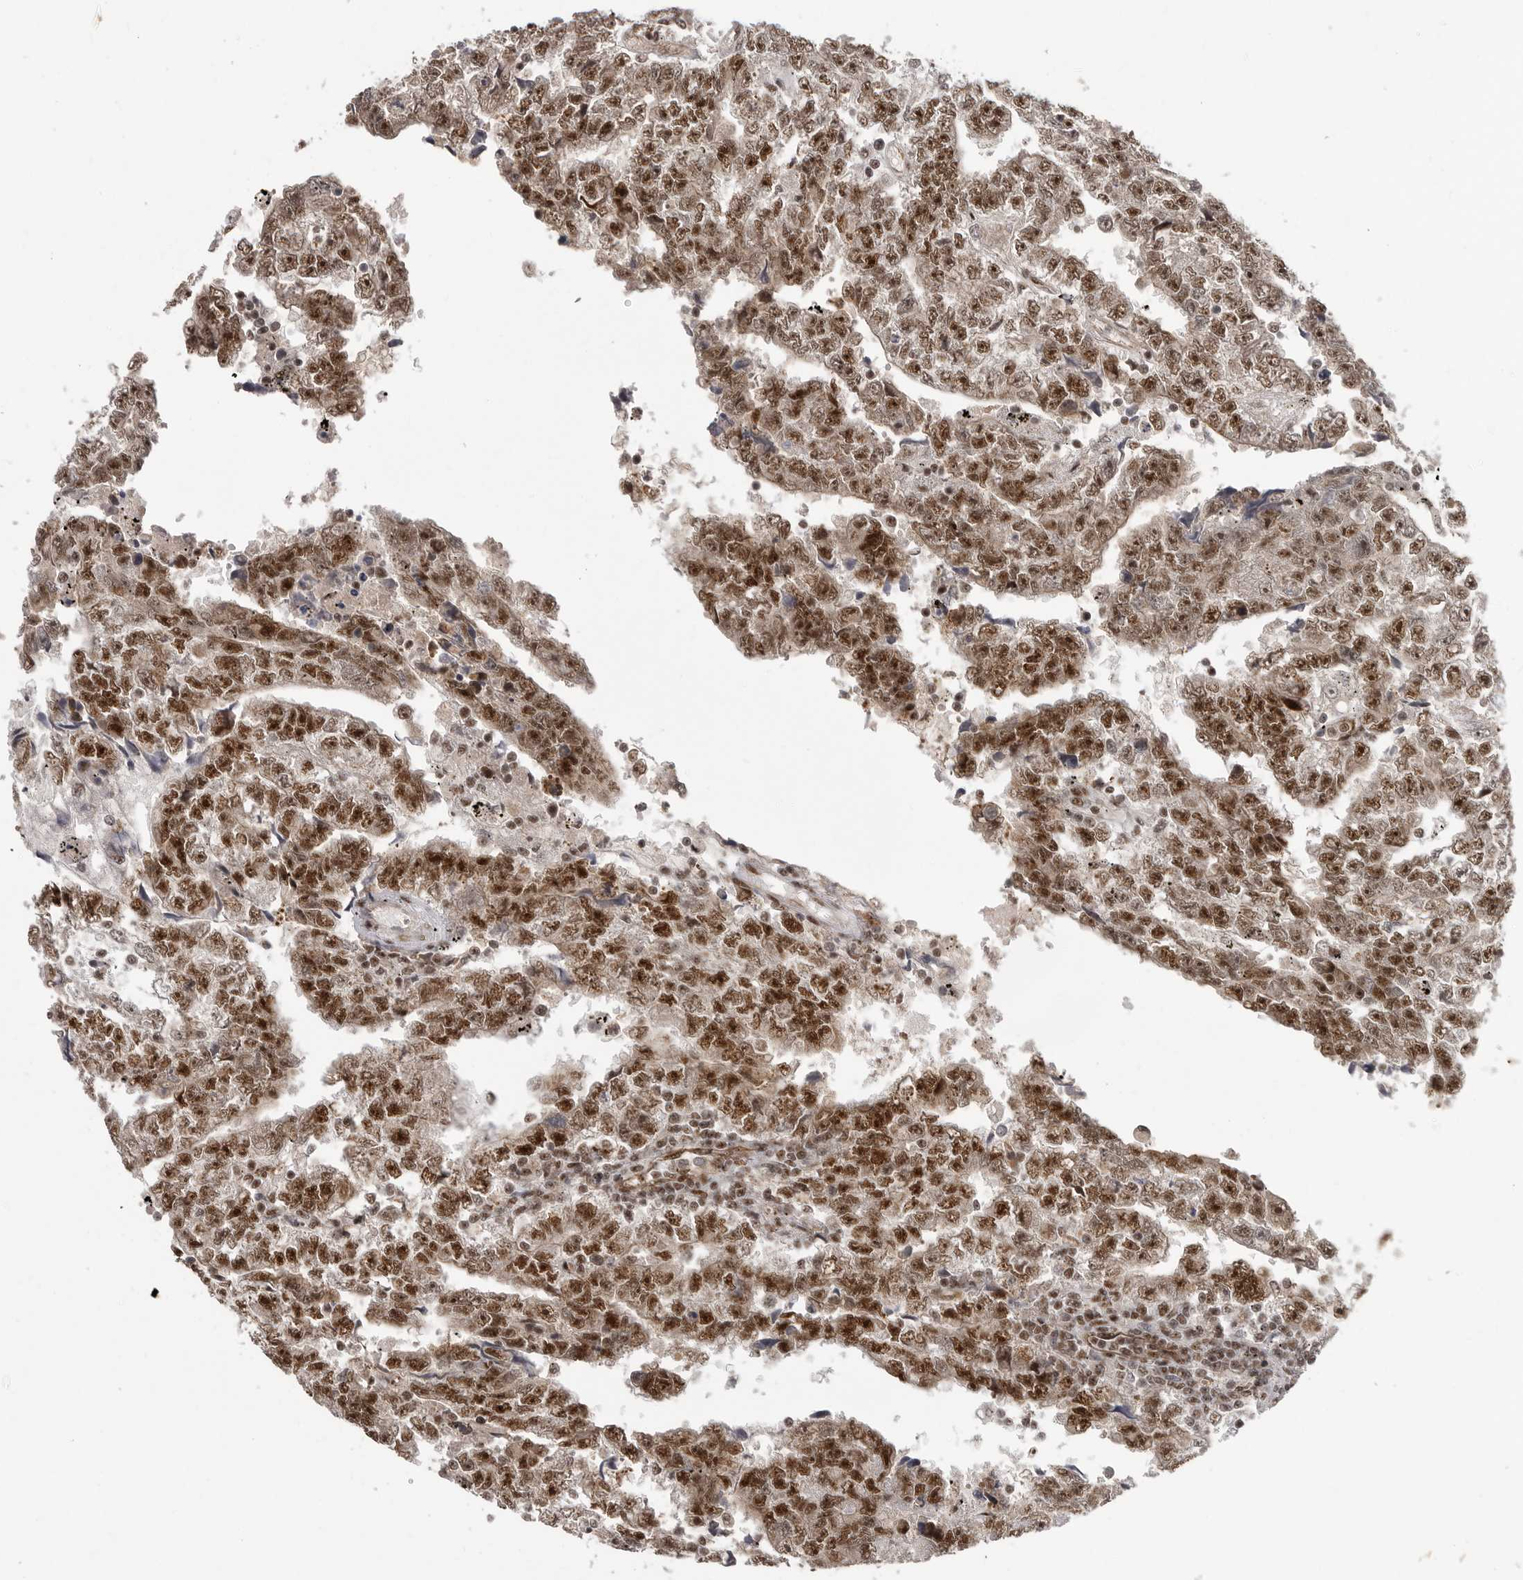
{"staining": {"intensity": "strong", "quantity": ">75%", "location": "nuclear"}, "tissue": "testis cancer", "cell_type": "Tumor cells", "image_type": "cancer", "snomed": [{"axis": "morphology", "description": "Carcinoma, Embryonal, NOS"}, {"axis": "topography", "description": "Testis"}], "caption": "Immunohistochemical staining of testis cancer (embryonal carcinoma) demonstrates strong nuclear protein expression in approximately >75% of tumor cells.", "gene": "PPP1R8", "patient": {"sex": "male", "age": 25}}